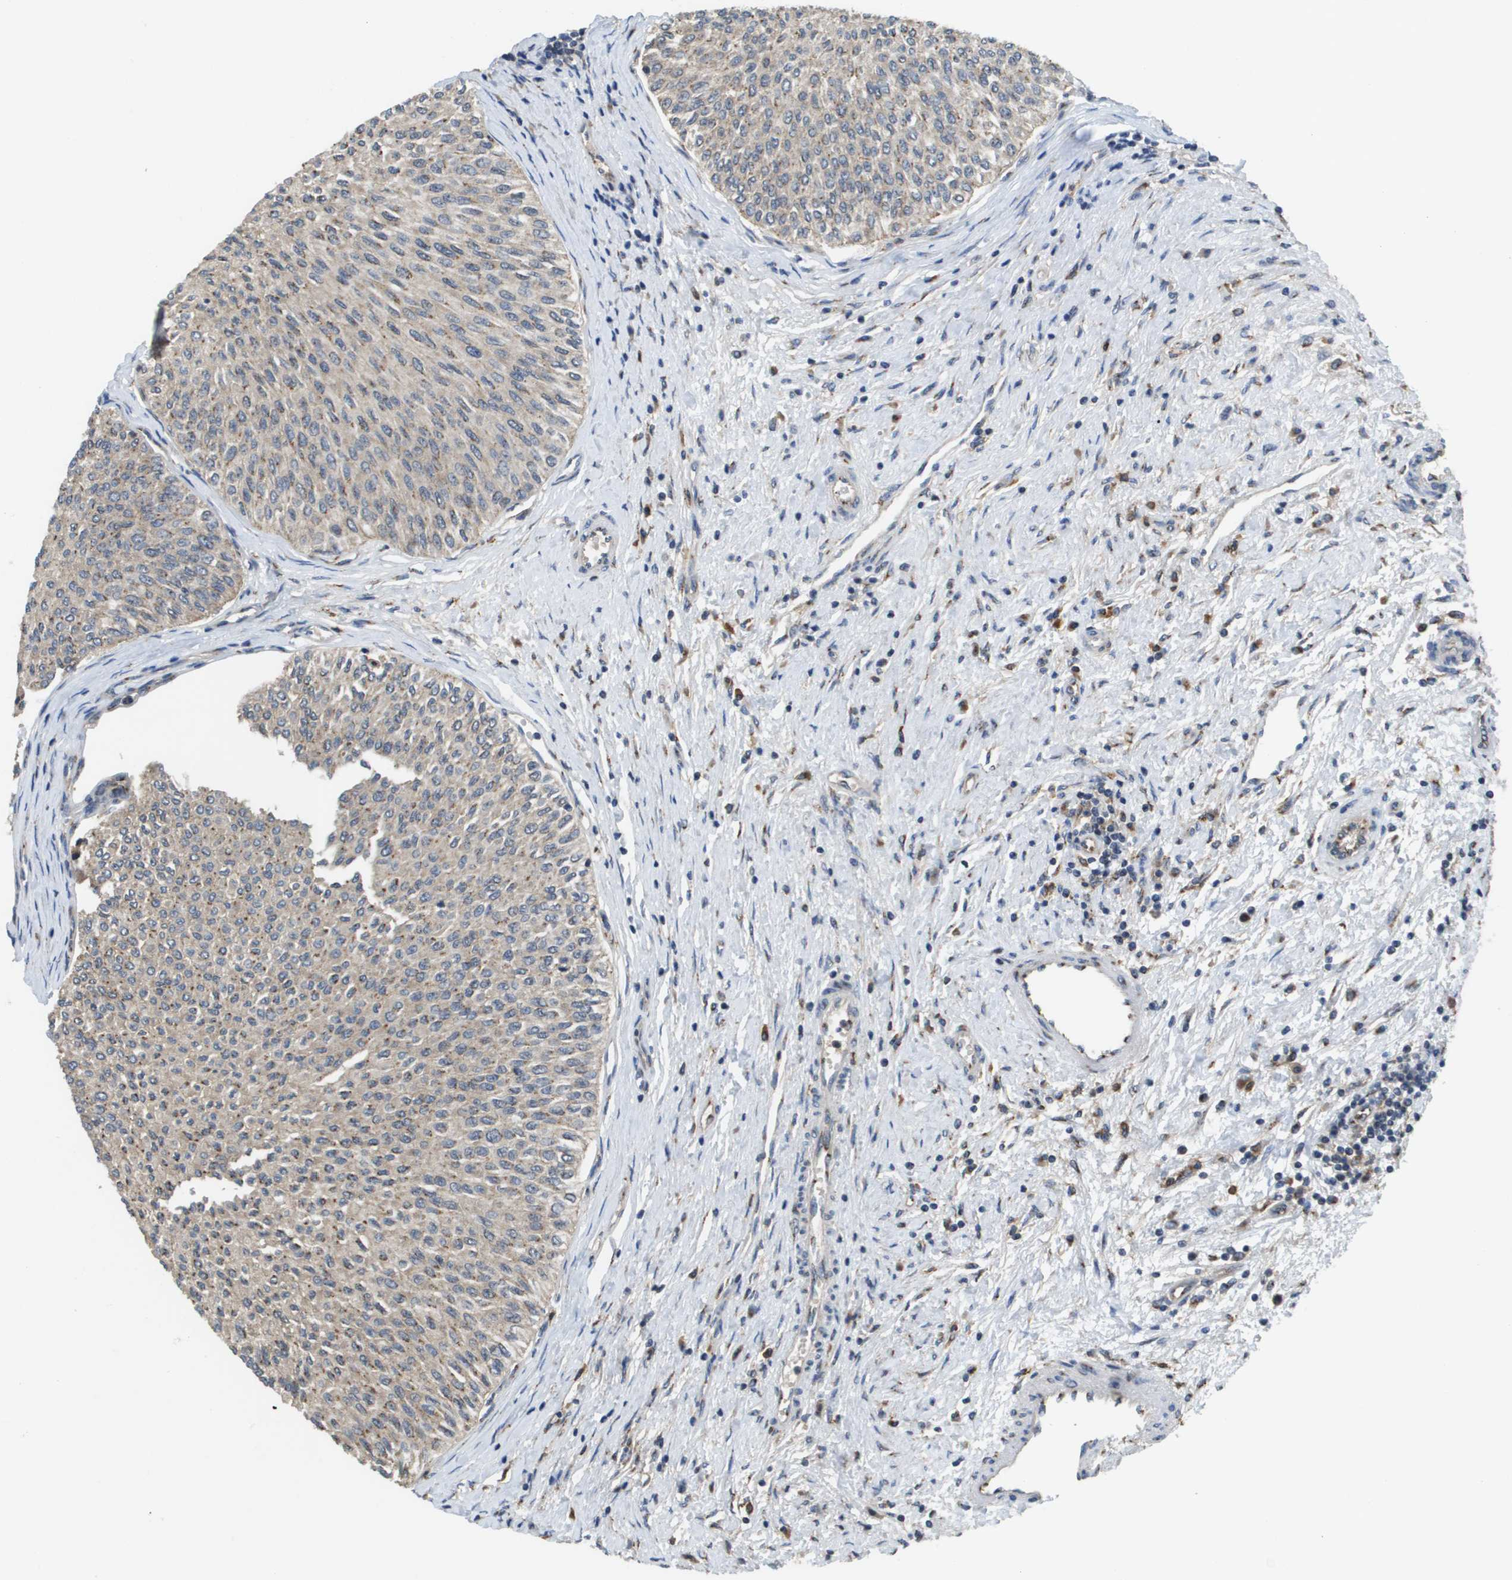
{"staining": {"intensity": "weak", "quantity": ">75%", "location": "cytoplasmic/membranous"}, "tissue": "urothelial cancer", "cell_type": "Tumor cells", "image_type": "cancer", "snomed": [{"axis": "morphology", "description": "Urothelial carcinoma, Low grade"}, {"axis": "topography", "description": "Urinary bladder"}], "caption": "Urothelial cancer stained for a protein (brown) demonstrates weak cytoplasmic/membranous positive expression in approximately >75% of tumor cells.", "gene": "PCK1", "patient": {"sex": "male", "age": 78}}